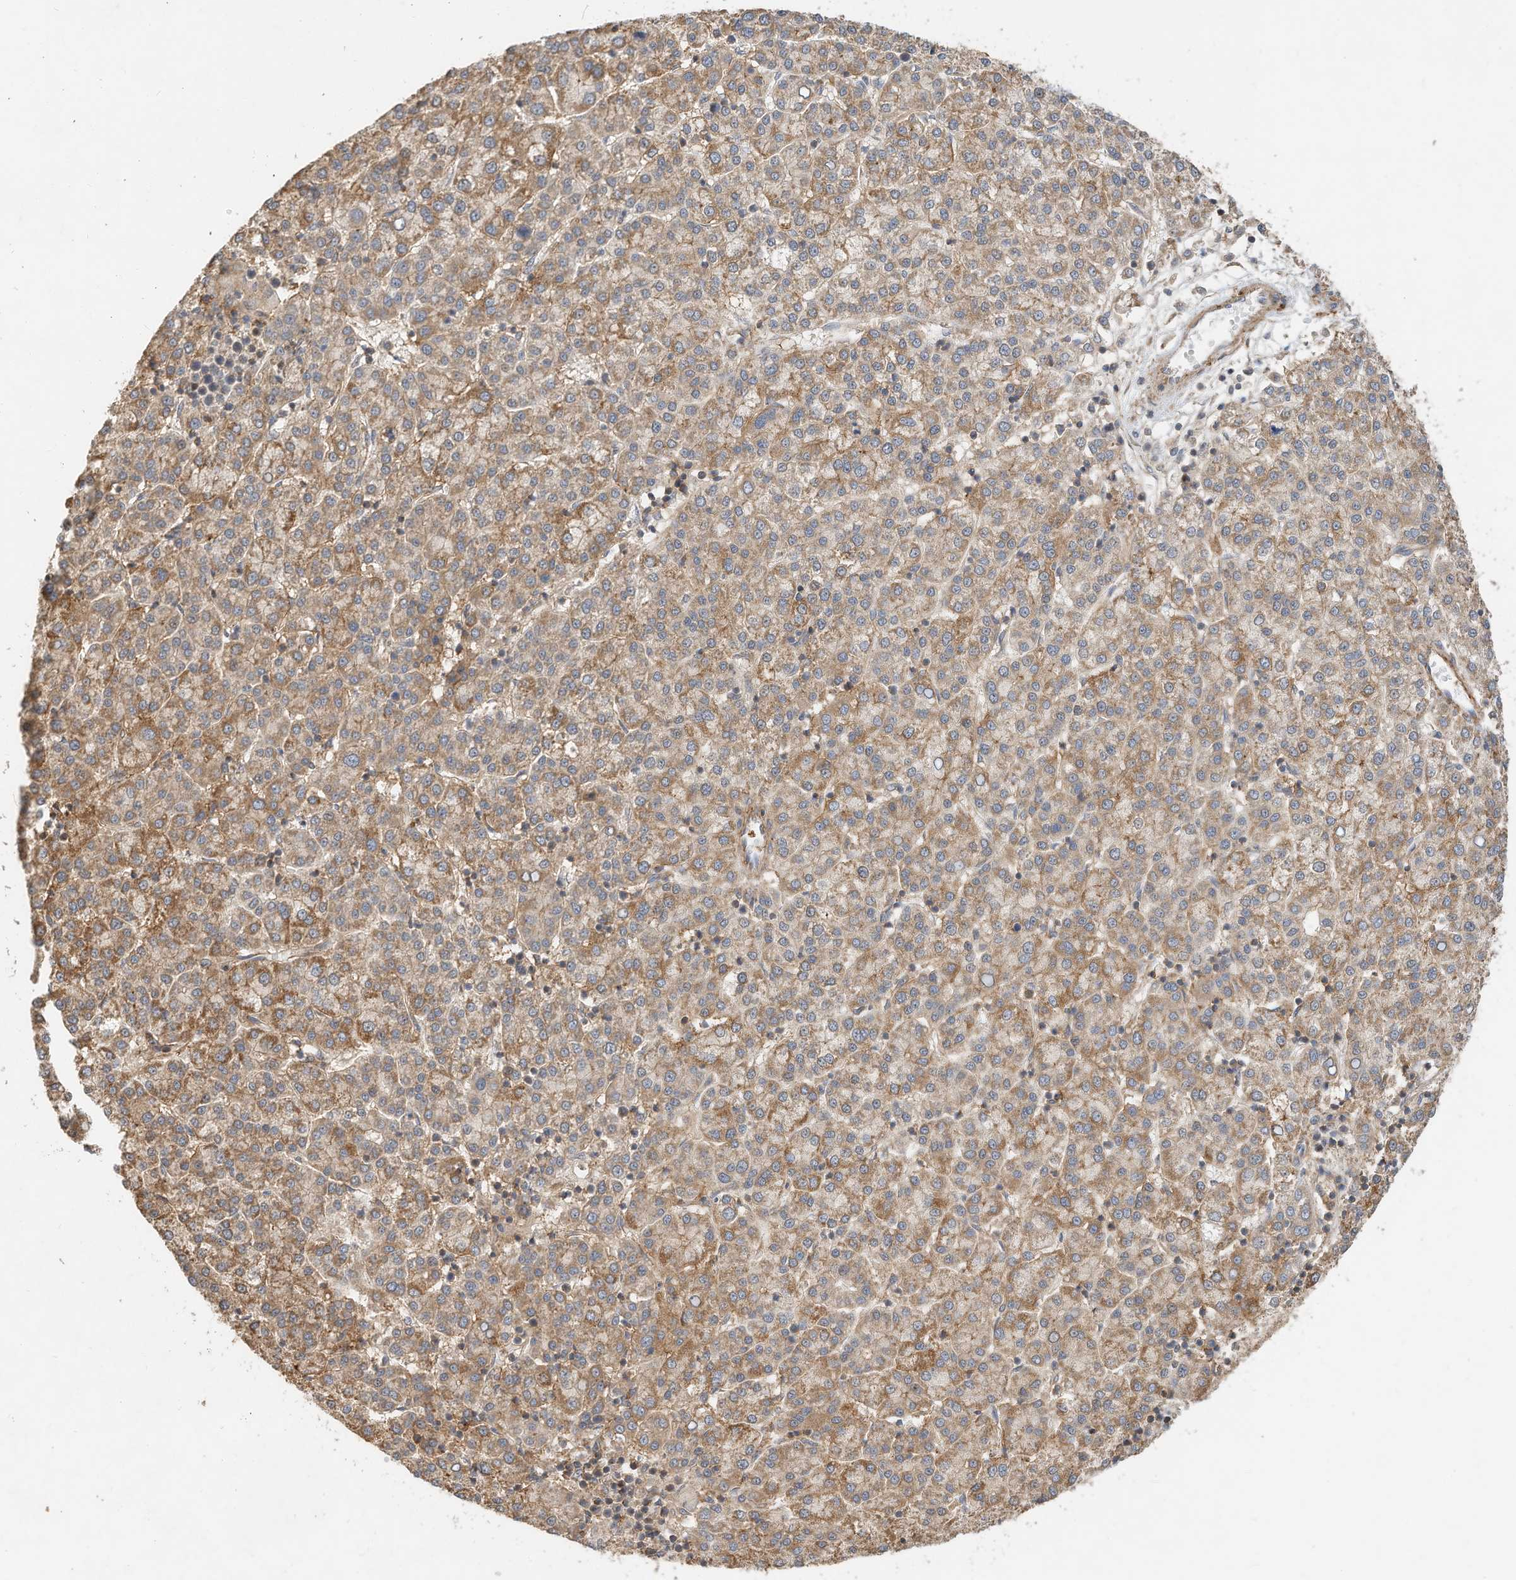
{"staining": {"intensity": "moderate", "quantity": ">75%", "location": "cytoplasmic/membranous"}, "tissue": "liver cancer", "cell_type": "Tumor cells", "image_type": "cancer", "snomed": [{"axis": "morphology", "description": "Carcinoma, Hepatocellular, NOS"}, {"axis": "topography", "description": "Liver"}], "caption": "Immunohistochemistry (IHC) of hepatocellular carcinoma (liver) exhibits medium levels of moderate cytoplasmic/membranous positivity in approximately >75% of tumor cells.", "gene": "CPAMD8", "patient": {"sex": "female", "age": 58}}